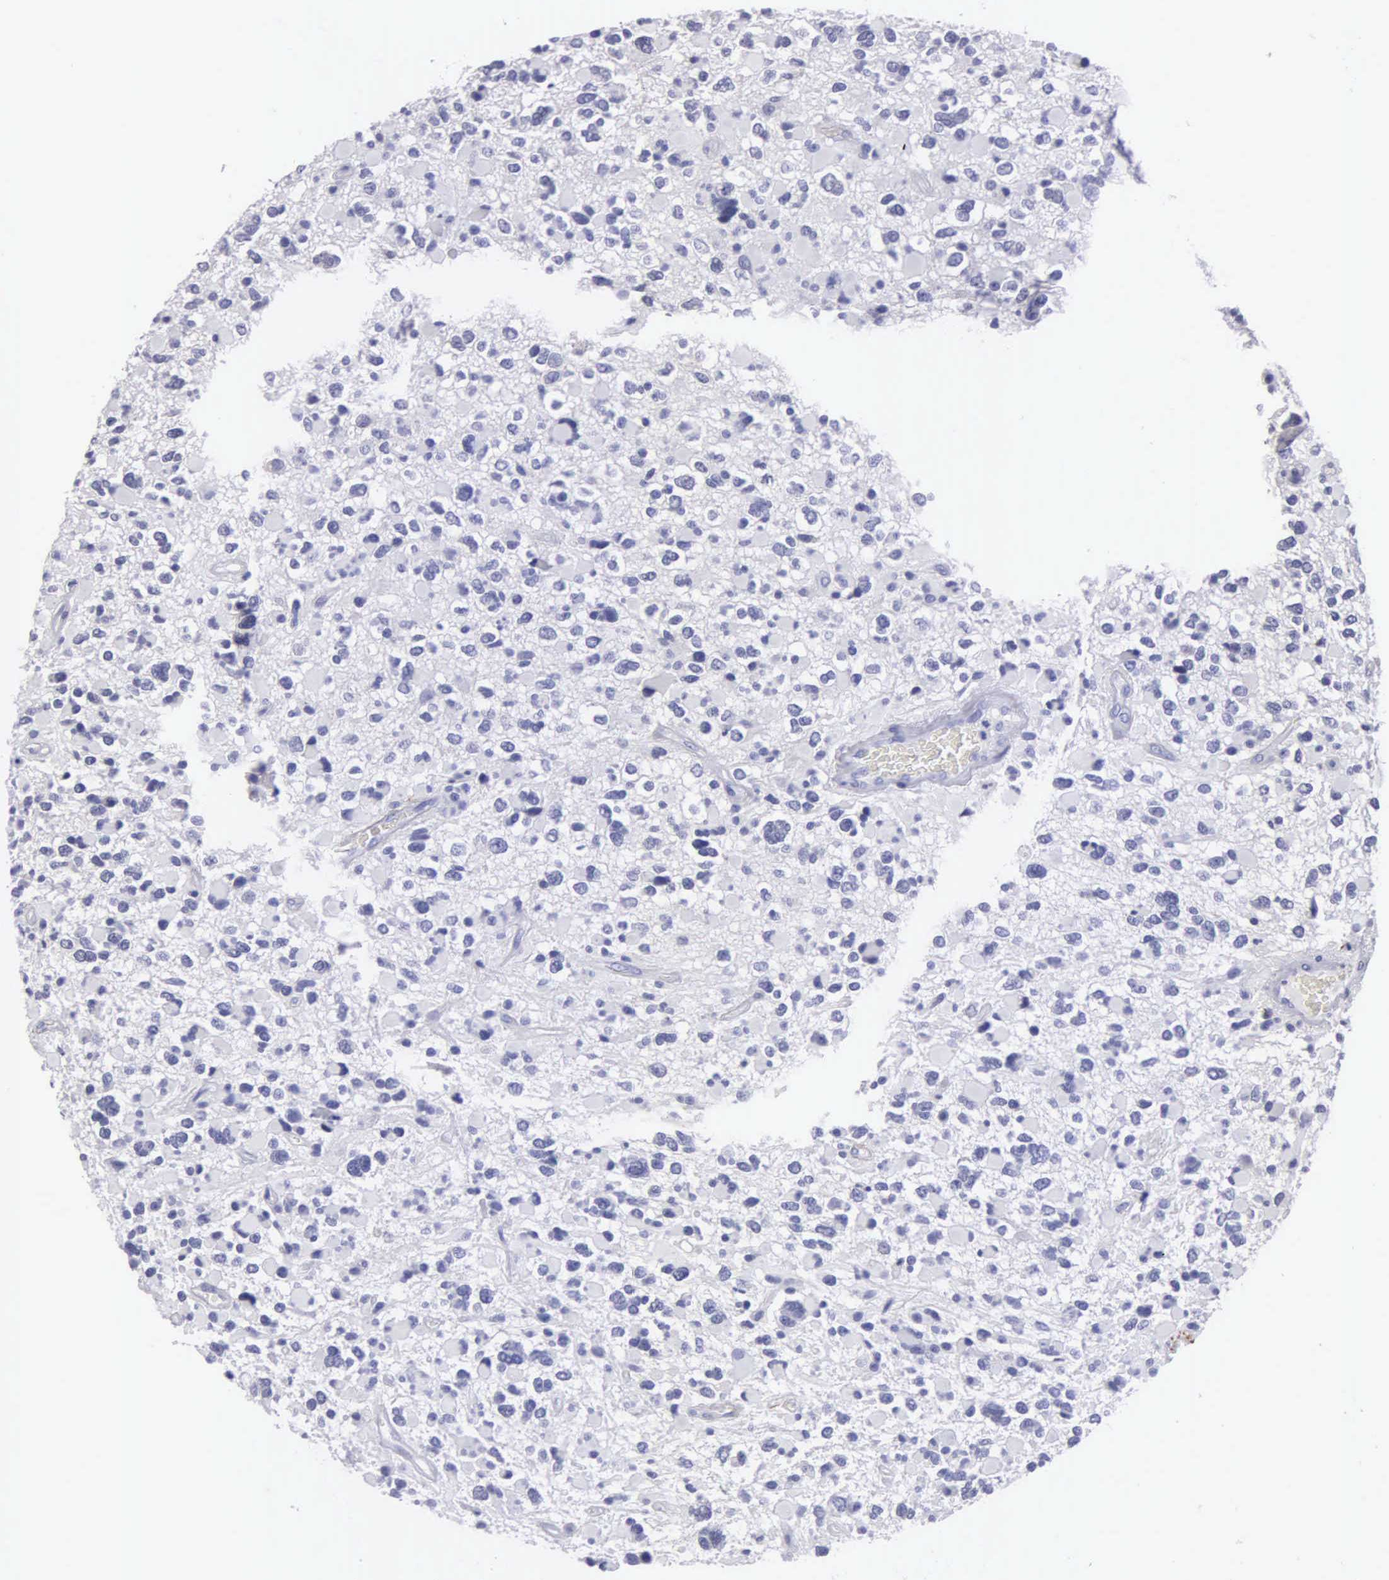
{"staining": {"intensity": "negative", "quantity": "none", "location": "none"}, "tissue": "glioma", "cell_type": "Tumor cells", "image_type": "cancer", "snomed": [{"axis": "morphology", "description": "Glioma, malignant, High grade"}, {"axis": "topography", "description": "Brain"}], "caption": "The IHC histopathology image has no significant expression in tumor cells of glioma tissue. The staining is performed using DAB (3,3'-diaminobenzidine) brown chromogen with nuclei counter-stained in using hematoxylin.", "gene": "FBLN5", "patient": {"sex": "female", "age": 37}}